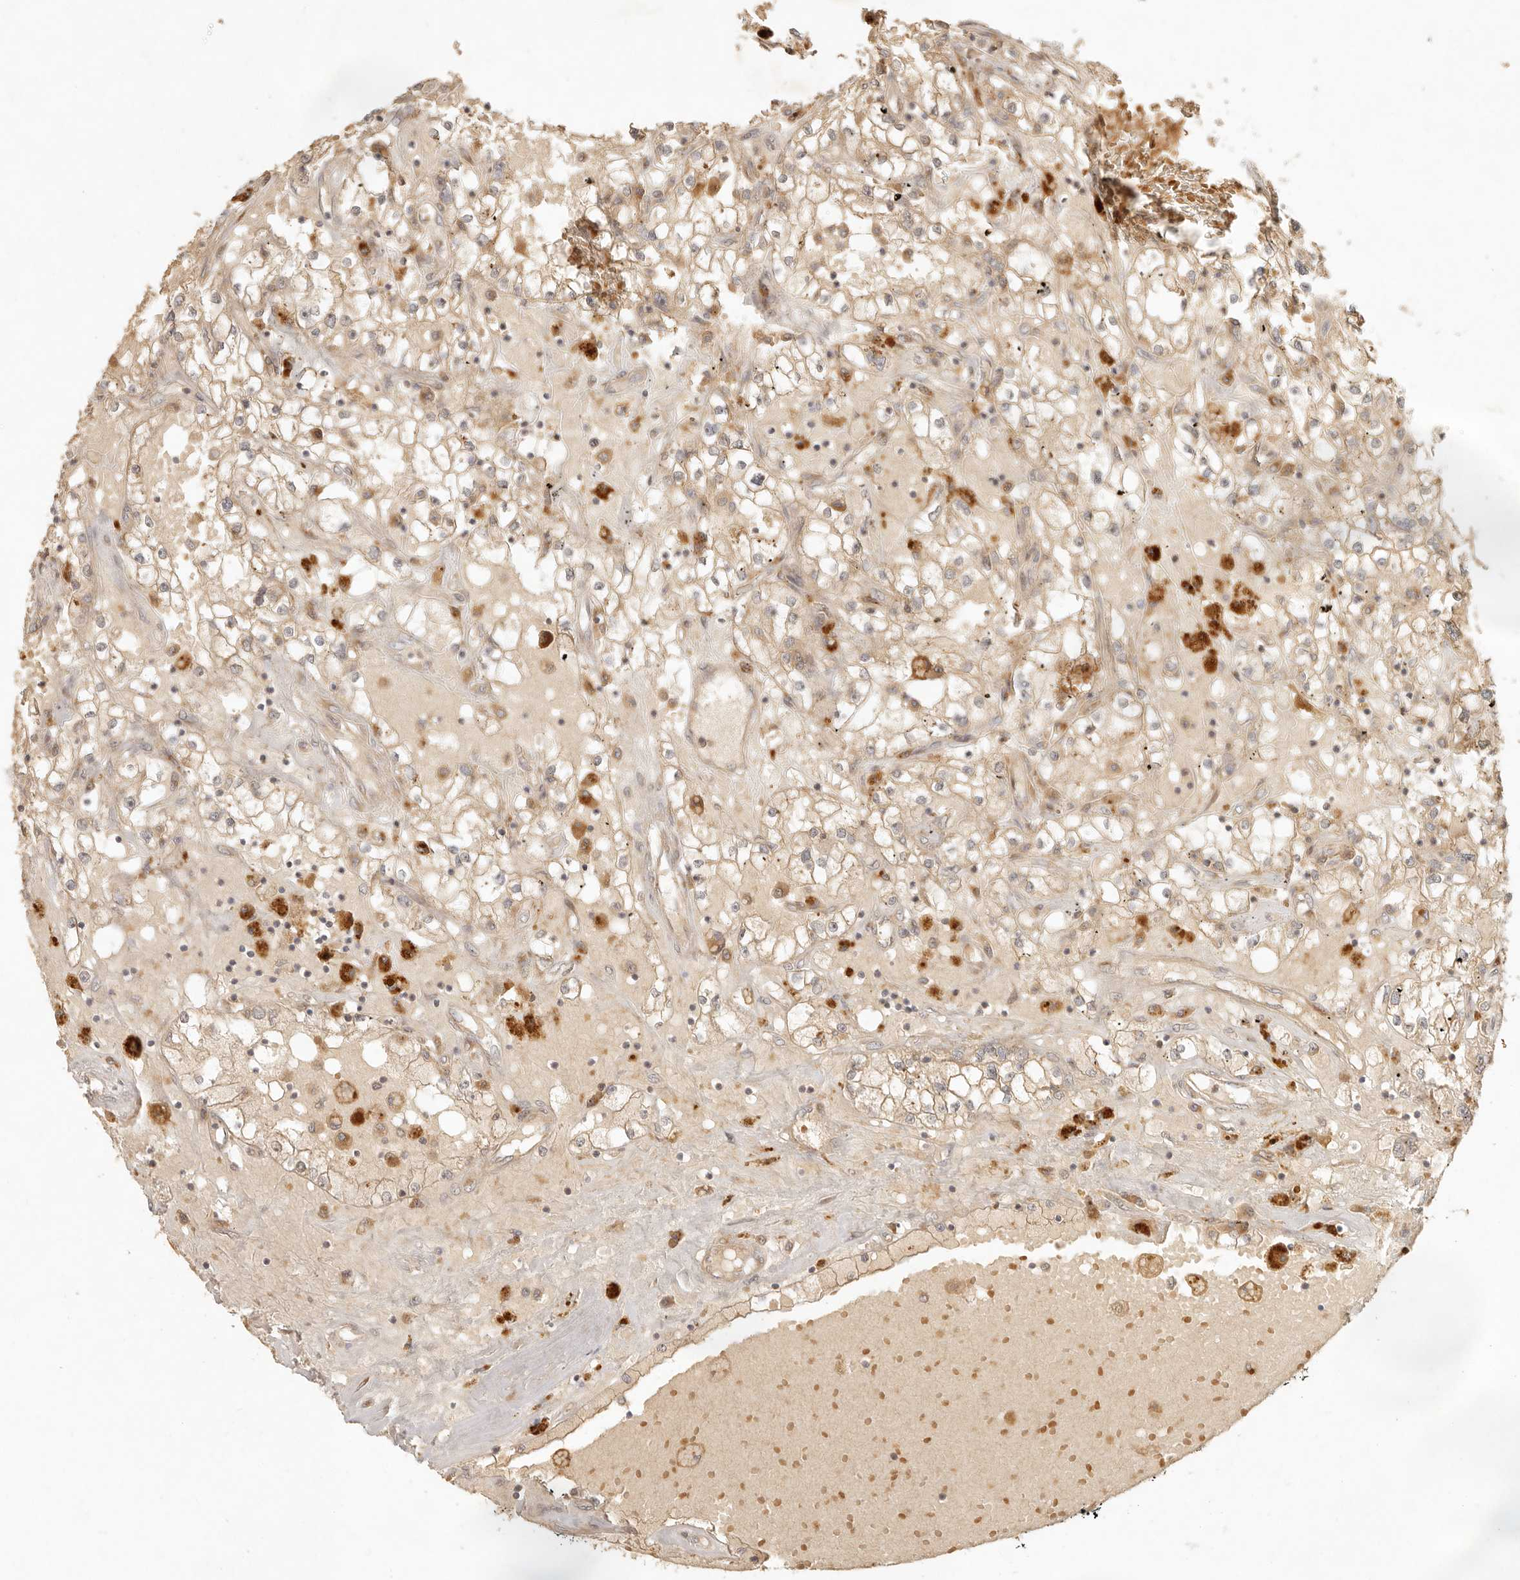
{"staining": {"intensity": "weak", "quantity": ">75%", "location": "cytoplasmic/membranous"}, "tissue": "renal cancer", "cell_type": "Tumor cells", "image_type": "cancer", "snomed": [{"axis": "morphology", "description": "Adenocarcinoma, NOS"}, {"axis": "topography", "description": "Kidney"}], "caption": "Weak cytoplasmic/membranous protein positivity is seen in about >75% of tumor cells in adenocarcinoma (renal). (DAB (3,3'-diaminobenzidine) IHC, brown staining for protein, blue staining for nuclei).", "gene": "ANKRD61", "patient": {"sex": "male", "age": 56}}